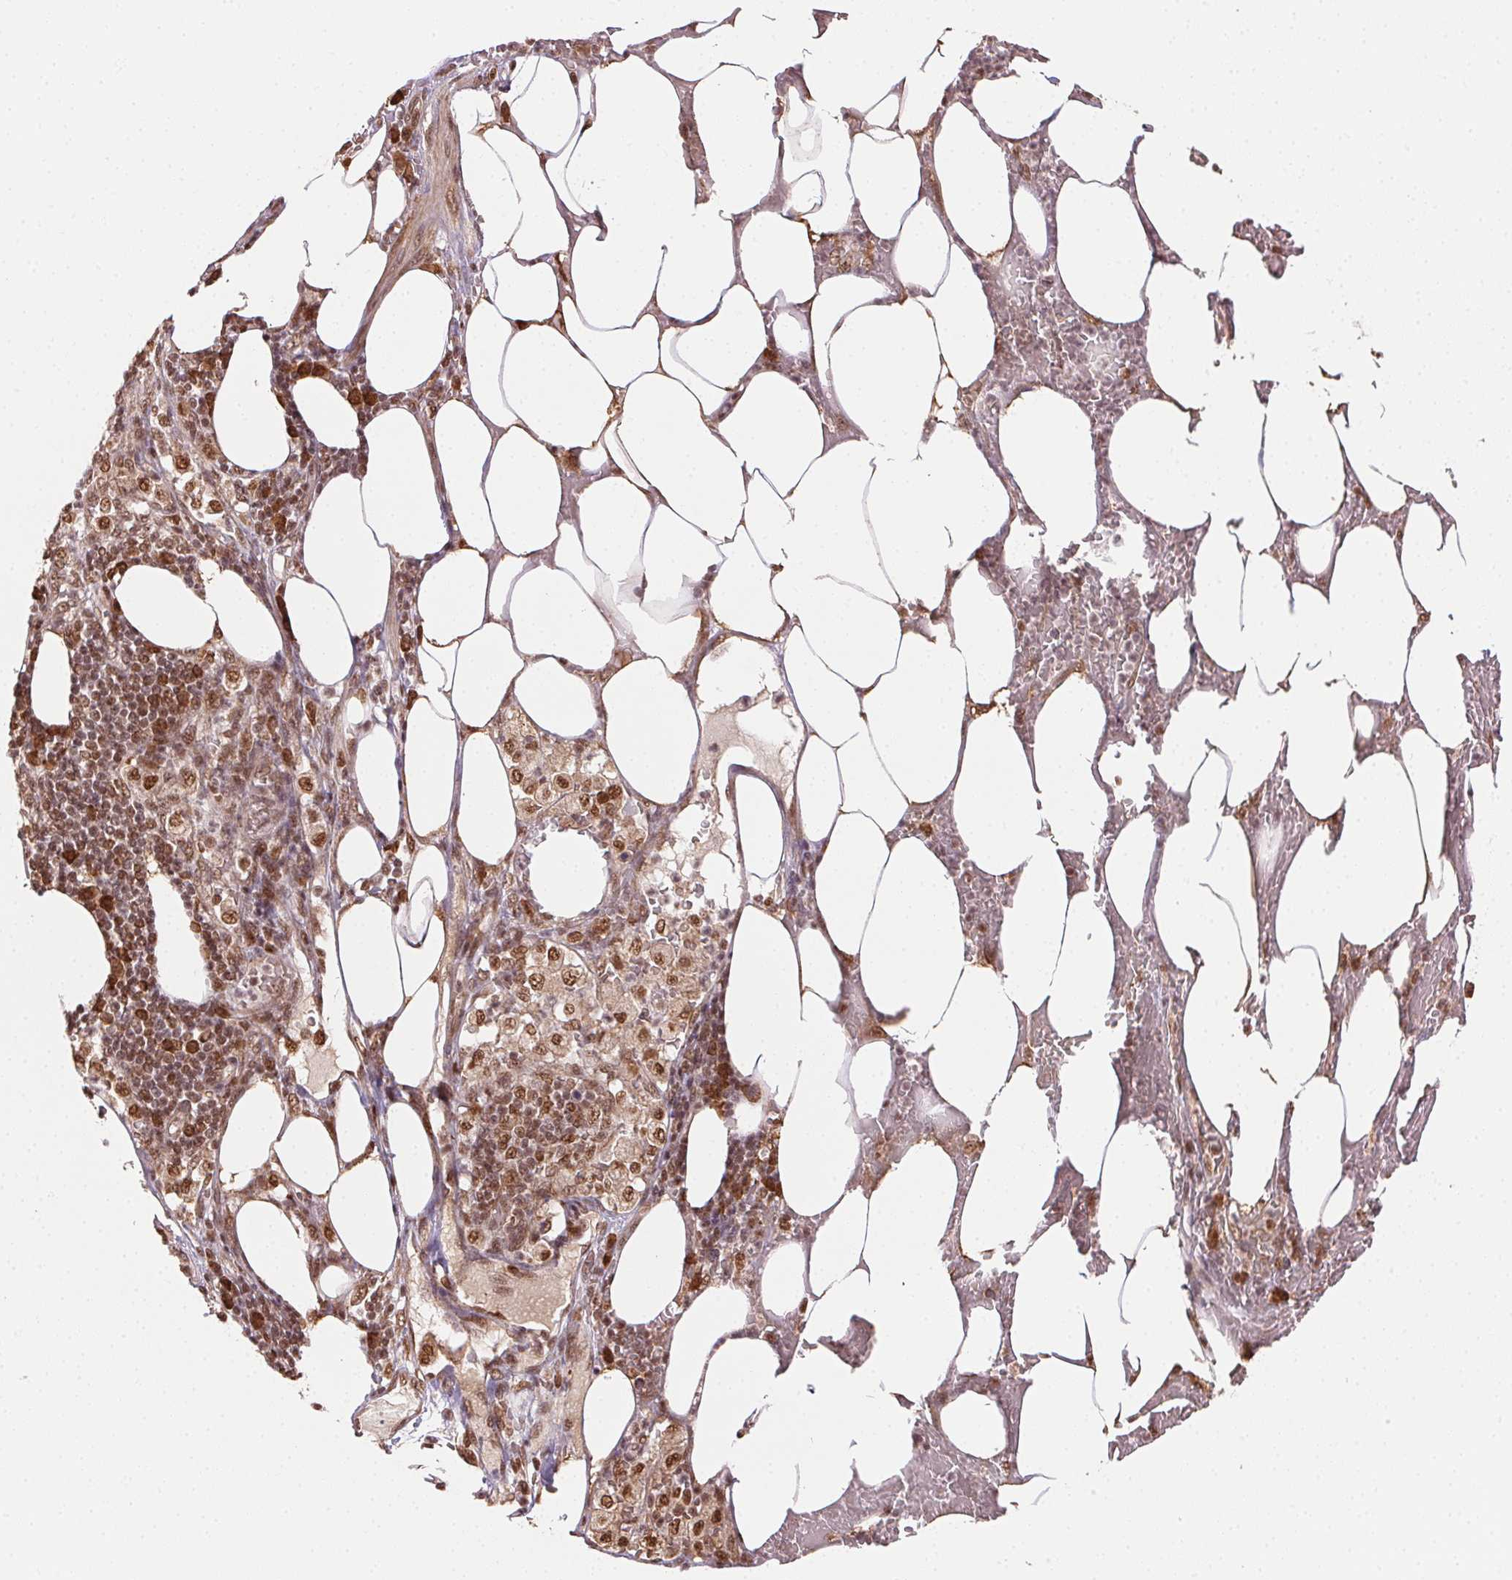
{"staining": {"intensity": "moderate", "quantity": ">75%", "location": "nuclear"}, "tissue": "pancreatic cancer", "cell_type": "Tumor cells", "image_type": "cancer", "snomed": [{"axis": "morphology", "description": "Adenocarcinoma, NOS"}, {"axis": "topography", "description": "Pancreas"}], "caption": "This is an image of IHC staining of pancreatic adenocarcinoma, which shows moderate expression in the nuclear of tumor cells.", "gene": "TREML4", "patient": {"sex": "female", "age": 61}}